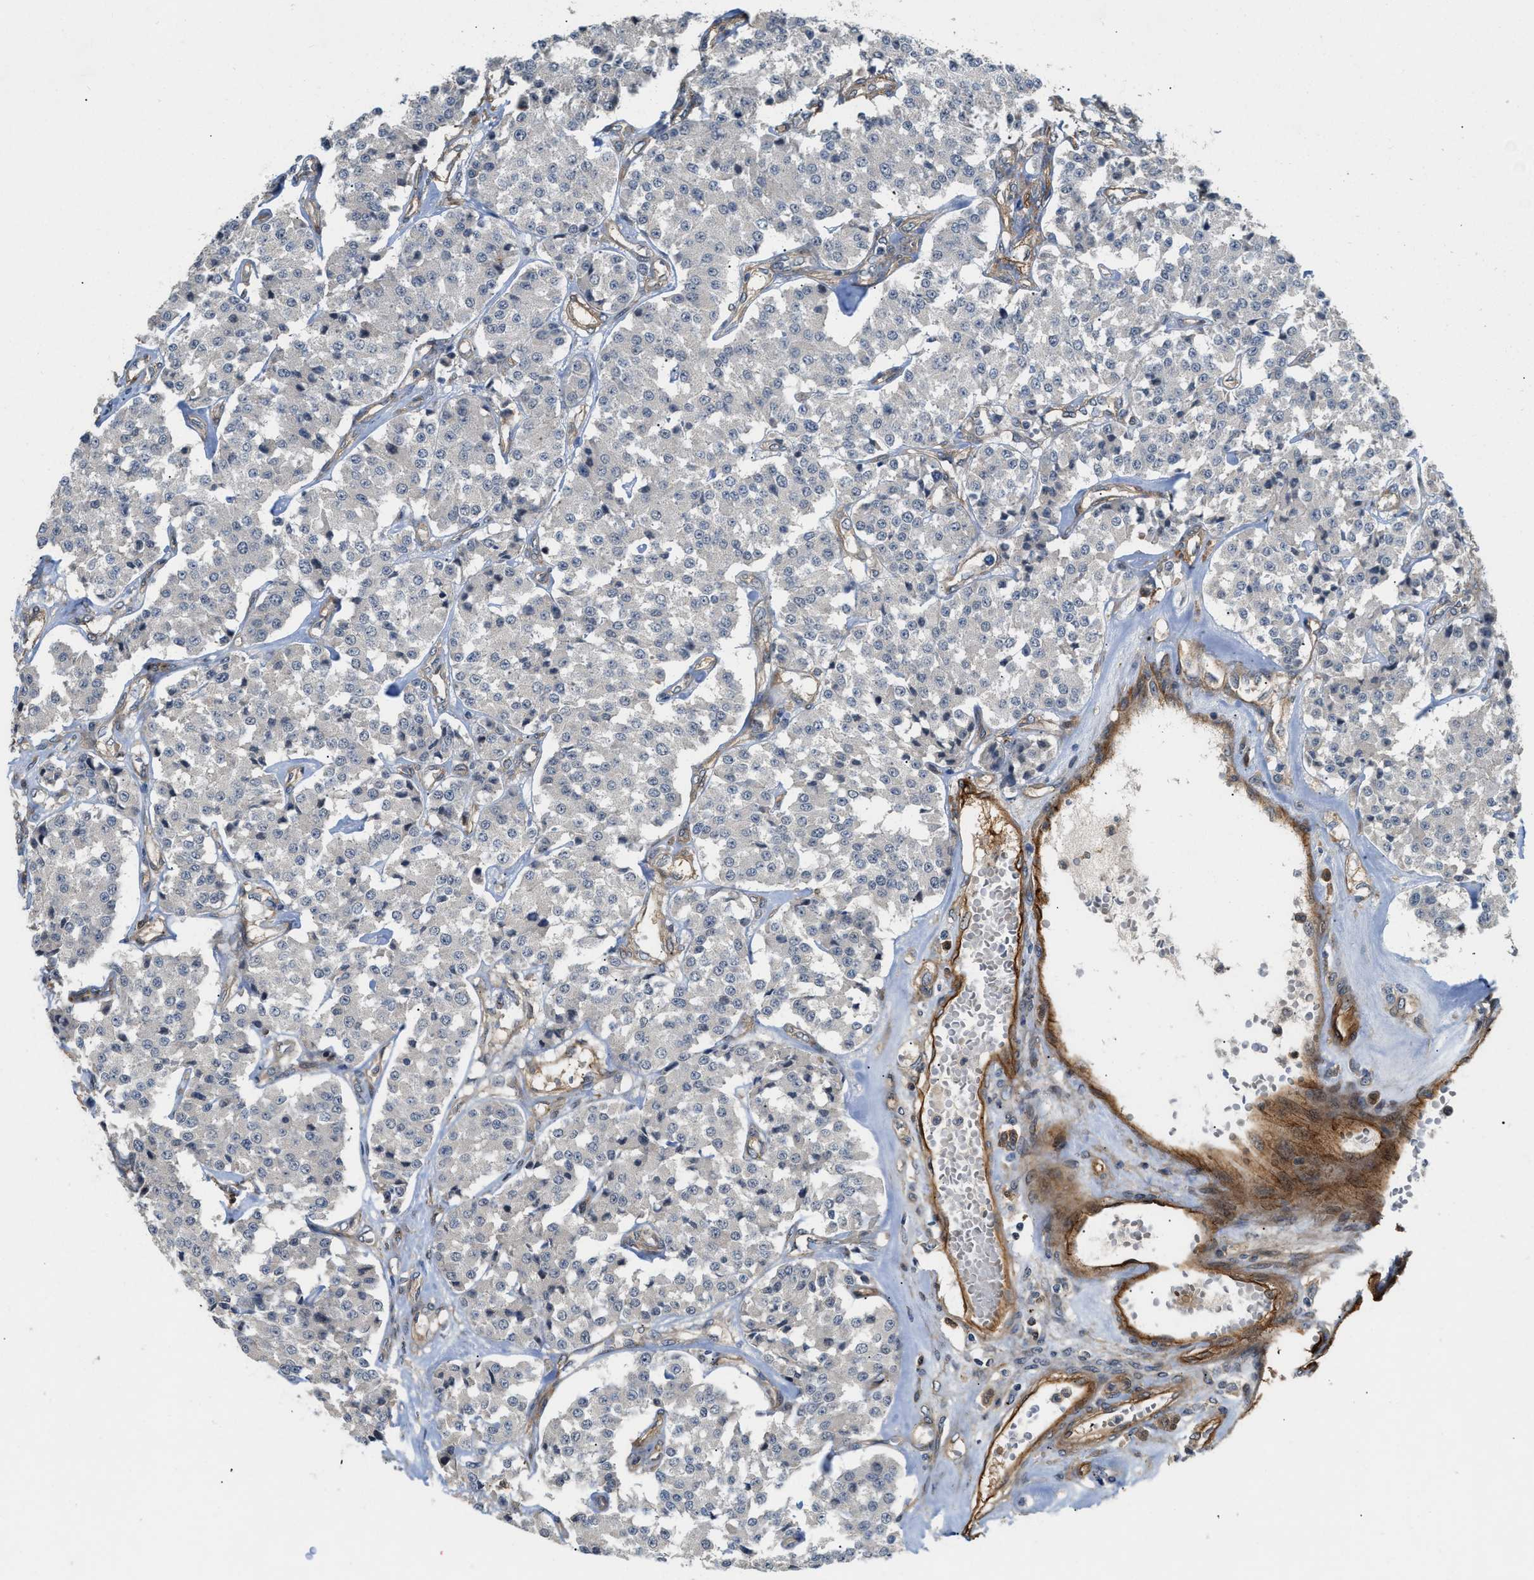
{"staining": {"intensity": "negative", "quantity": "none", "location": "none"}, "tissue": "carcinoid", "cell_type": "Tumor cells", "image_type": "cancer", "snomed": [{"axis": "morphology", "description": "Carcinoid, malignant, NOS"}, {"axis": "topography", "description": "Pancreas"}], "caption": "The immunohistochemistry (IHC) micrograph has no significant positivity in tumor cells of carcinoid (malignant) tissue. The staining is performed using DAB brown chromogen with nuclei counter-stained in using hematoxylin.", "gene": "TRAK2", "patient": {"sex": "male", "age": 41}}